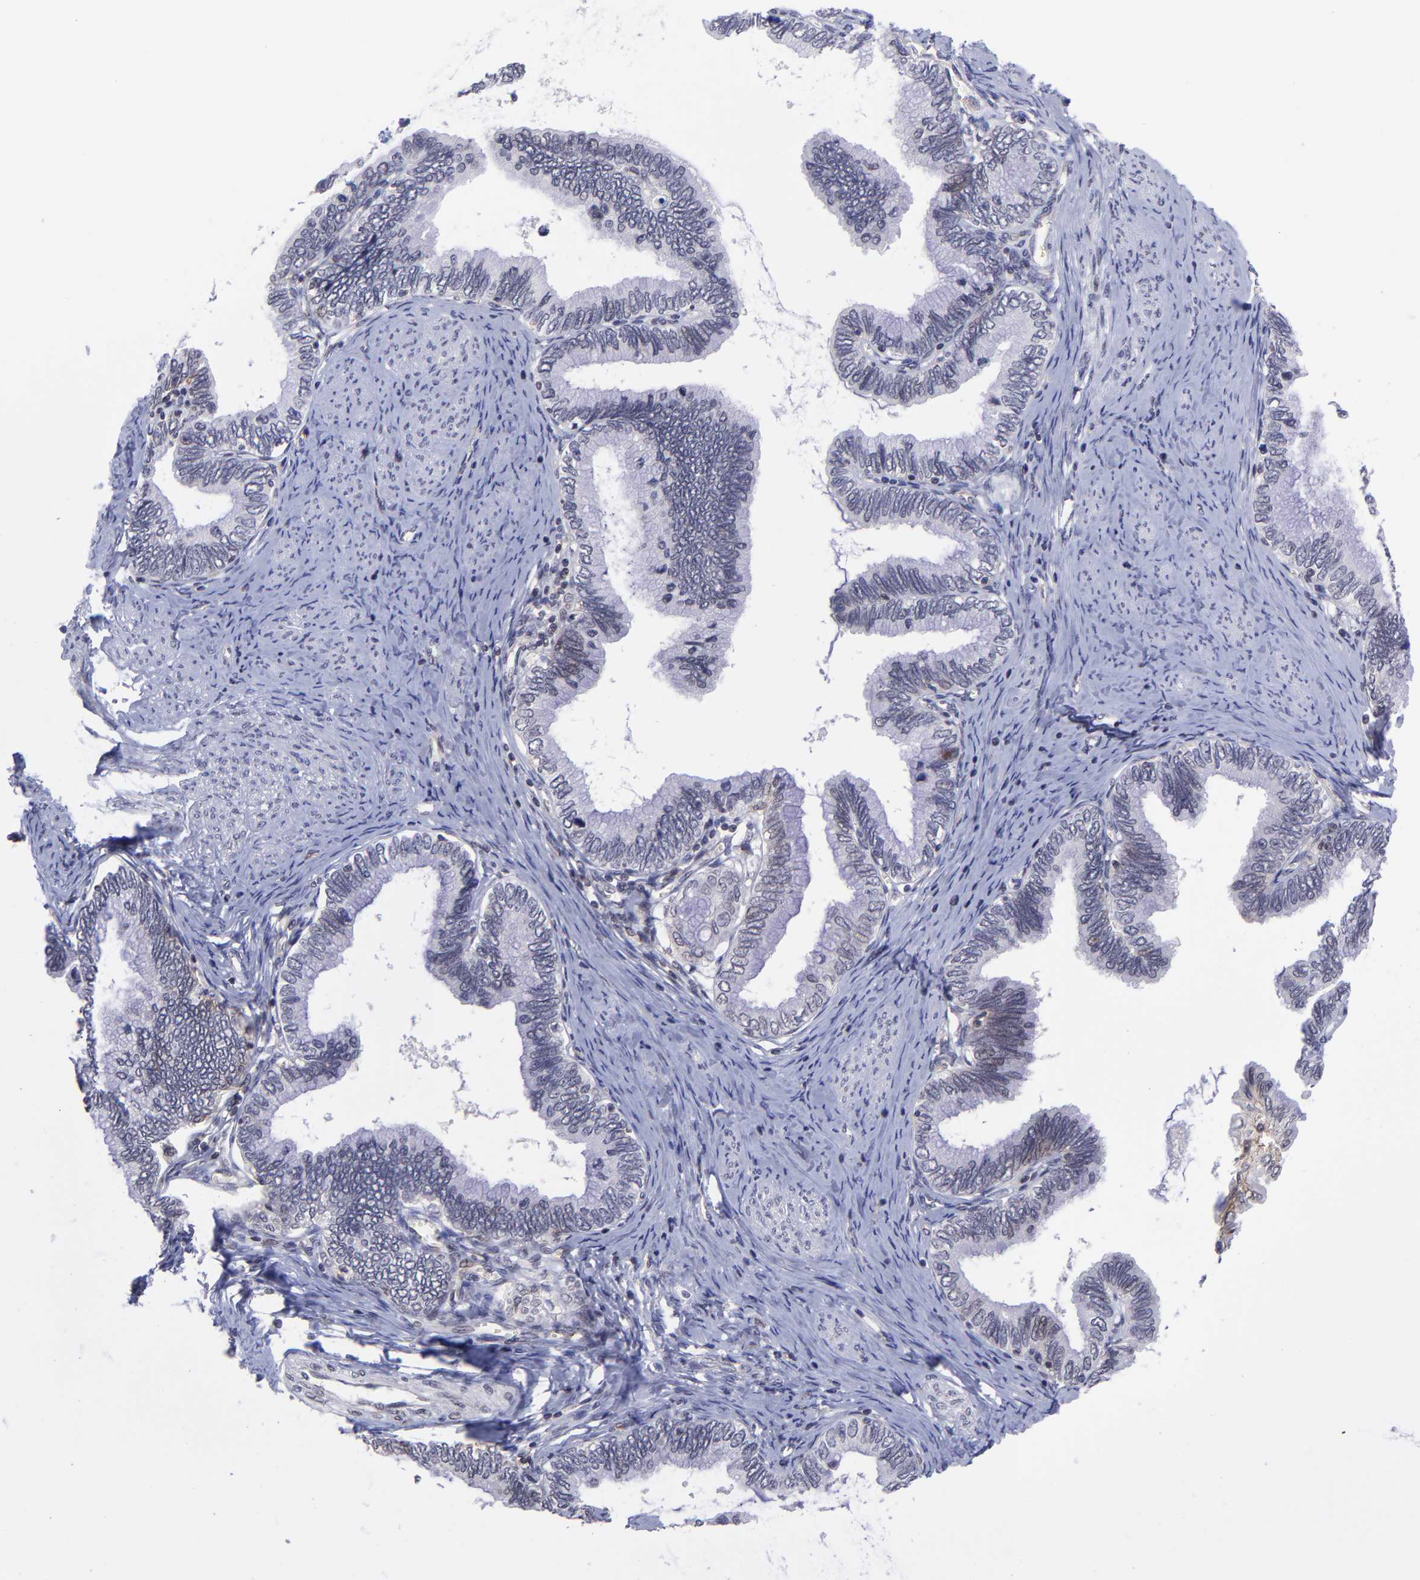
{"staining": {"intensity": "negative", "quantity": "none", "location": "none"}, "tissue": "cervical cancer", "cell_type": "Tumor cells", "image_type": "cancer", "snomed": [{"axis": "morphology", "description": "Adenocarcinoma, NOS"}, {"axis": "topography", "description": "Cervix"}], "caption": "Immunohistochemistry photomicrograph of neoplastic tissue: cervical cancer stained with DAB (3,3'-diaminobenzidine) demonstrates no significant protein staining in tumor cells.", "gene": "SOX6", "patient": {"sex": "female", "age": 49}}